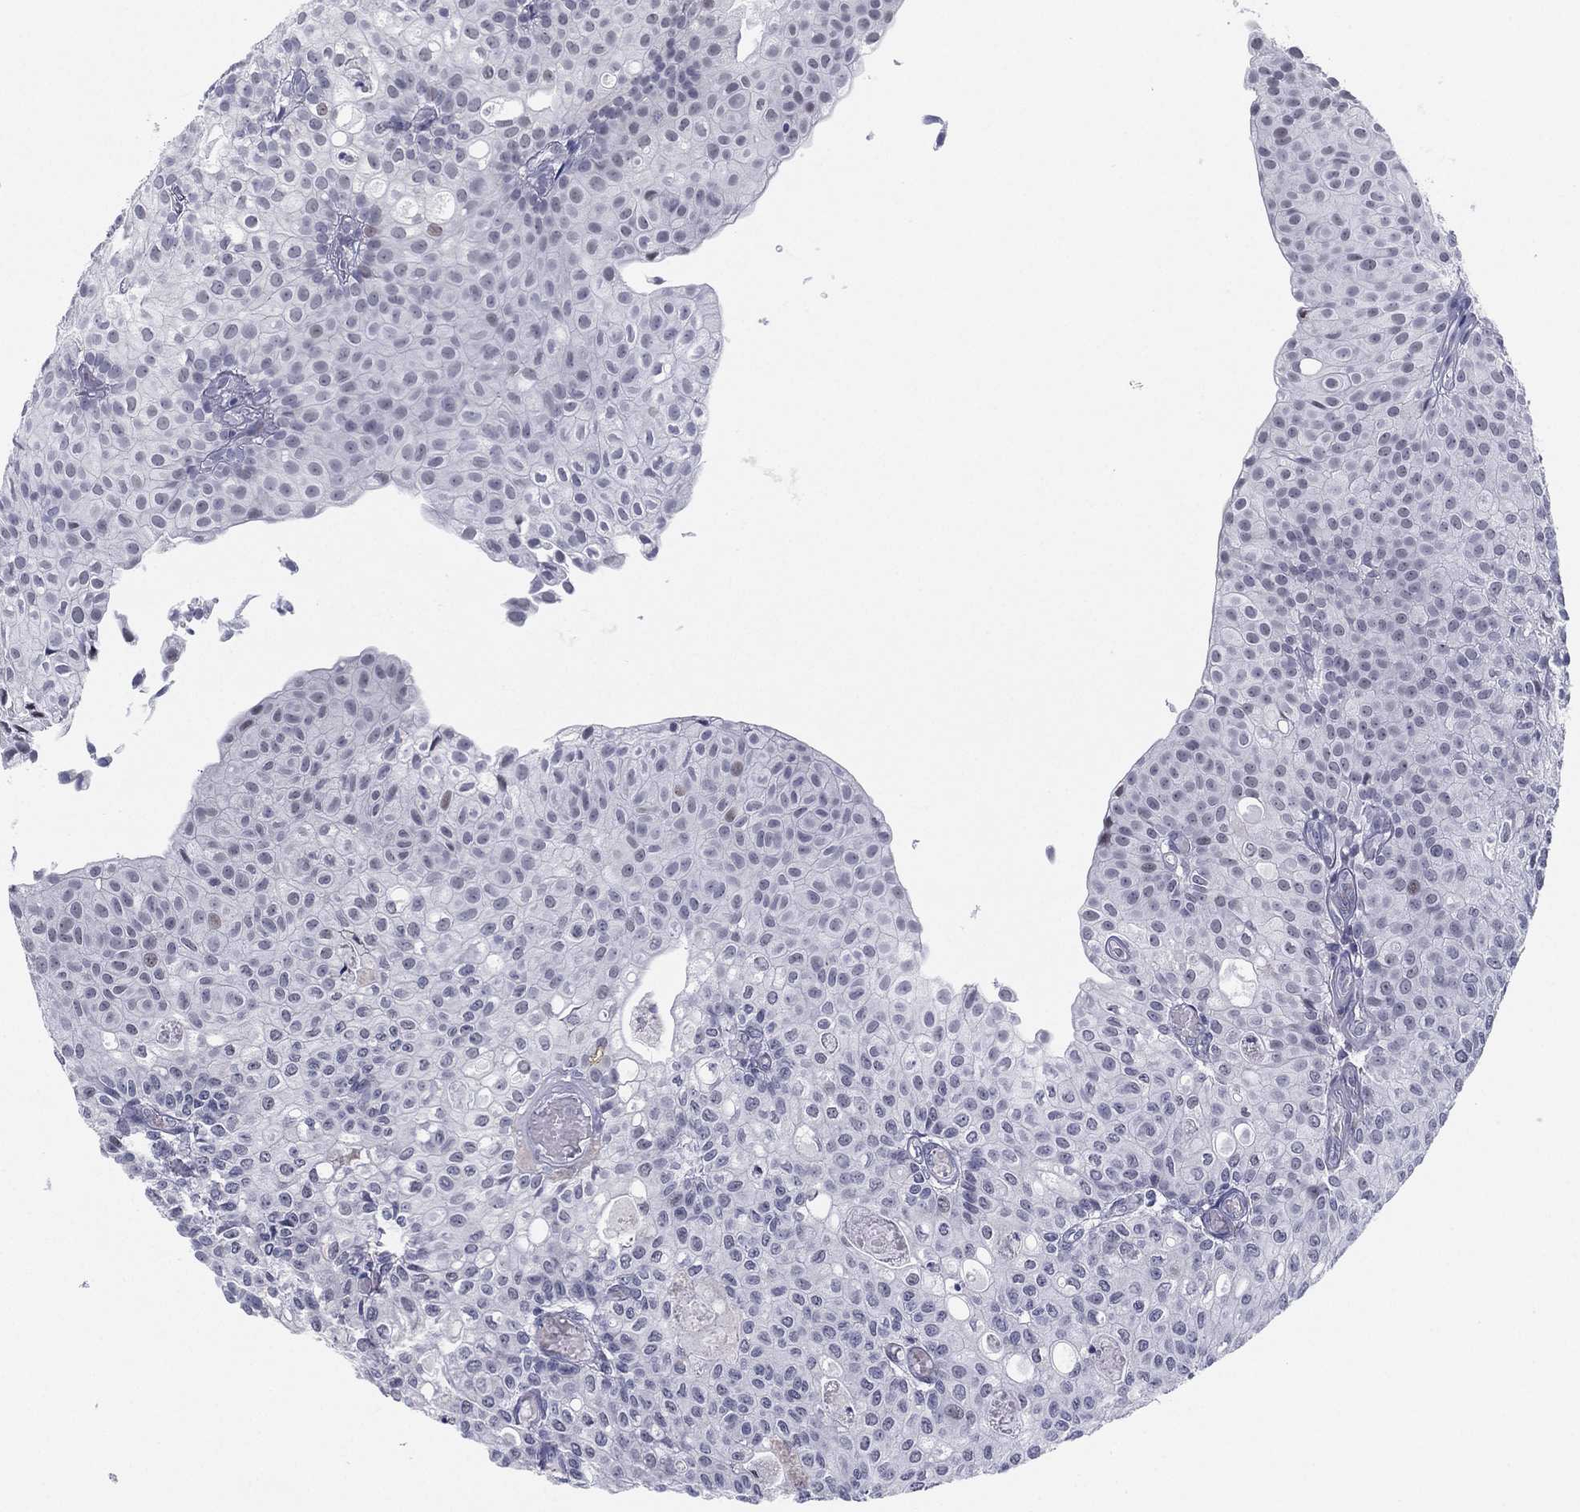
{"staining": {"intensity": "negative", "quantity": "none", "location": "none"}, "tissue": "urothelial cancer", "cell_type": "Tumor cells", "image_type": "cancer", "snomed": [{"axis": "morphology", "description": "Urothelial carcinoma, Low grade"}, {"axis": "topography", "description": "Urinary bladder"}], "caption": "DAB immunohistochemical staining of urothelial cancer exhibits no significant positivity in tumor cells.", "gene": "CD177", "patient": {"sex": "male", "age": 89}}